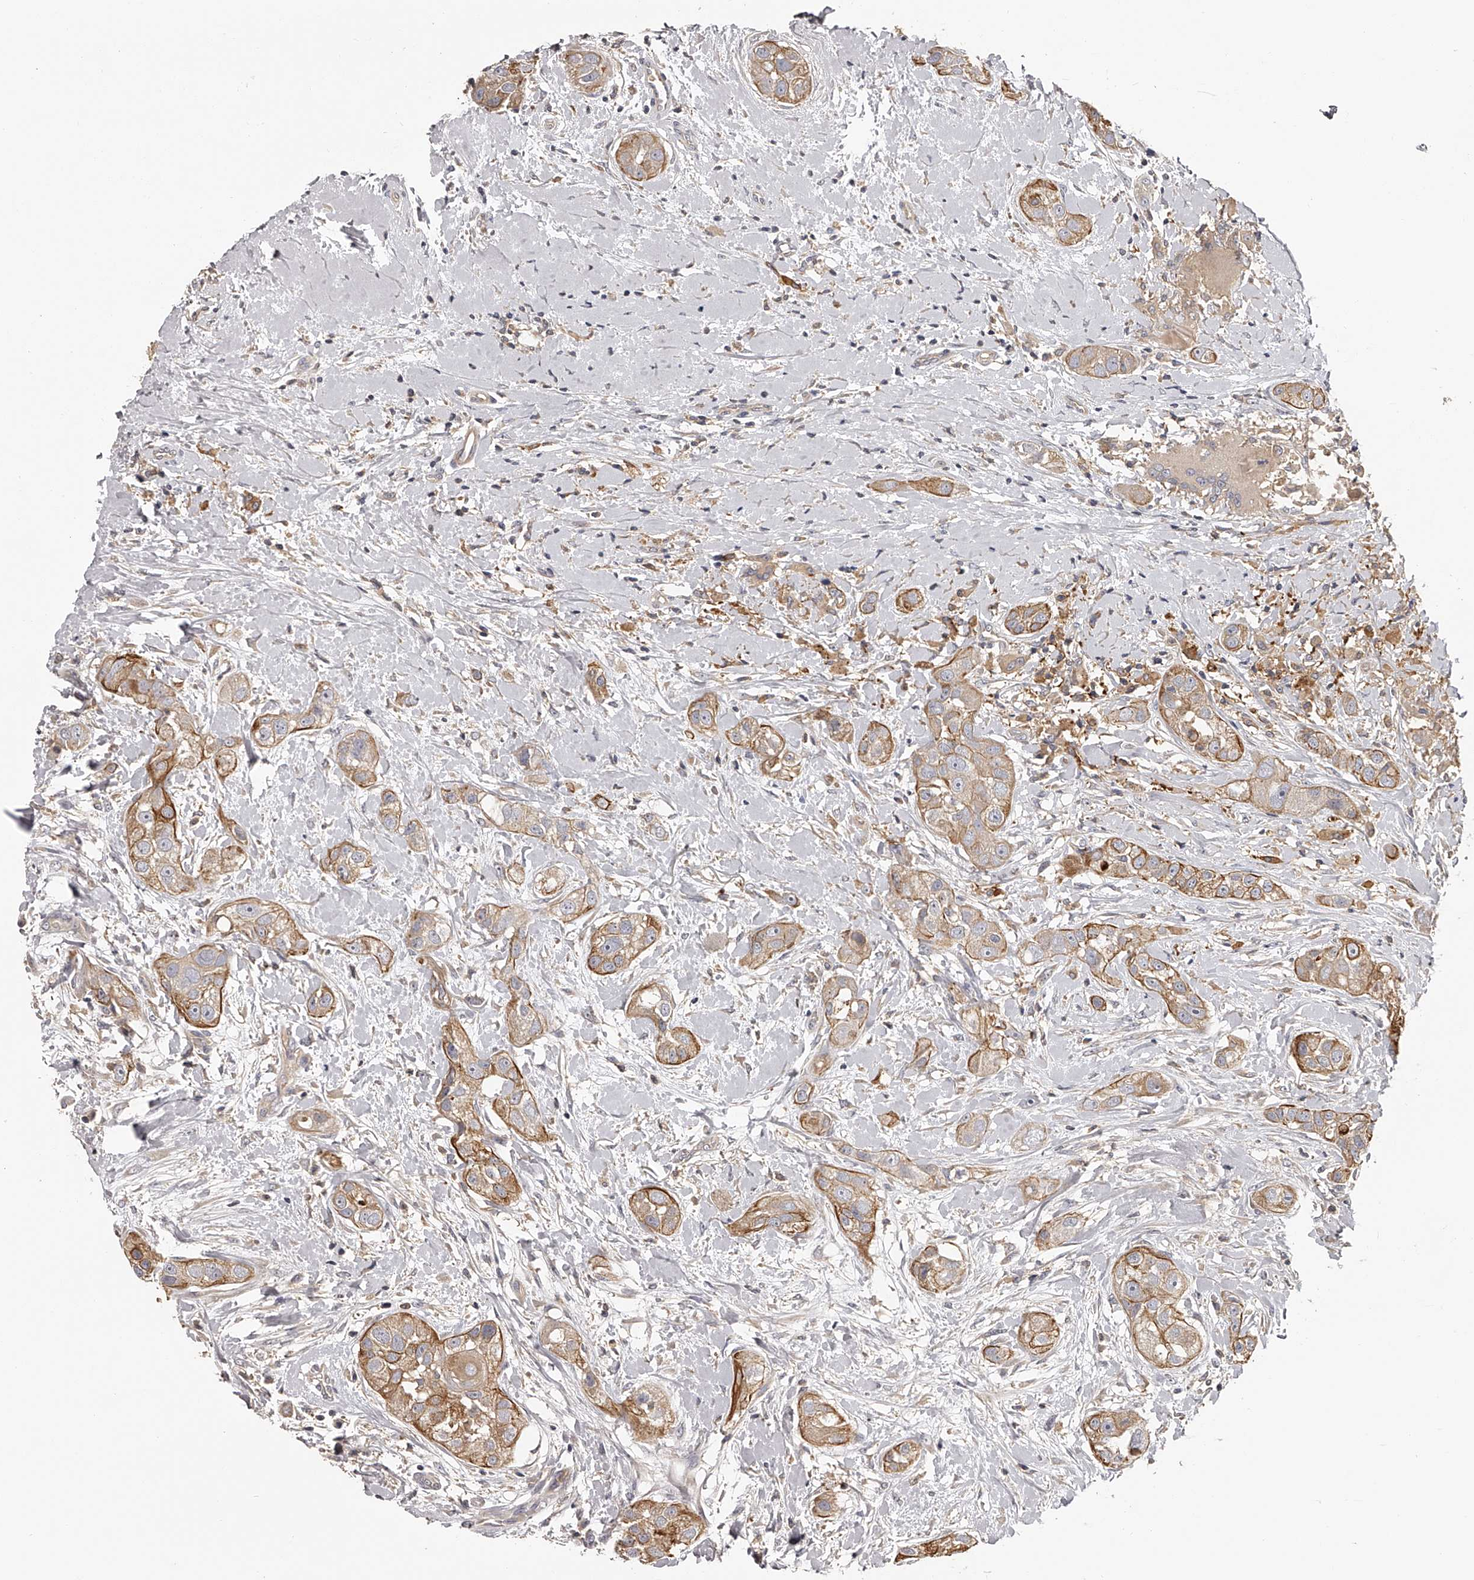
{"staining": {"intensity": "moderate", "quantity": ">75%", "location": "cytoplasmic/membranous"}, "tissue": "head and neck cancer", "cell_type": "Tumor cells", "image_type": "cancer", "snomed": [{"axis": "morphology", "description": "Normal tissue, NOS"}, {"axis": "morphology", "description": "Squamous cell carcinoma, NOS"}, {"axis": "topography", "description": "Skeletal muscle"}, {"axis": "topography", "description": "Head-Neck"}], "caption": "Squamous cell carcinoma (head and neck) stained with a brown dye reveals moderate cytoplasmic/membranous positive expression in approximately >75% of tumor cells.", "gene": "TNN", "patient": {"sex": "male", "age": 51}}